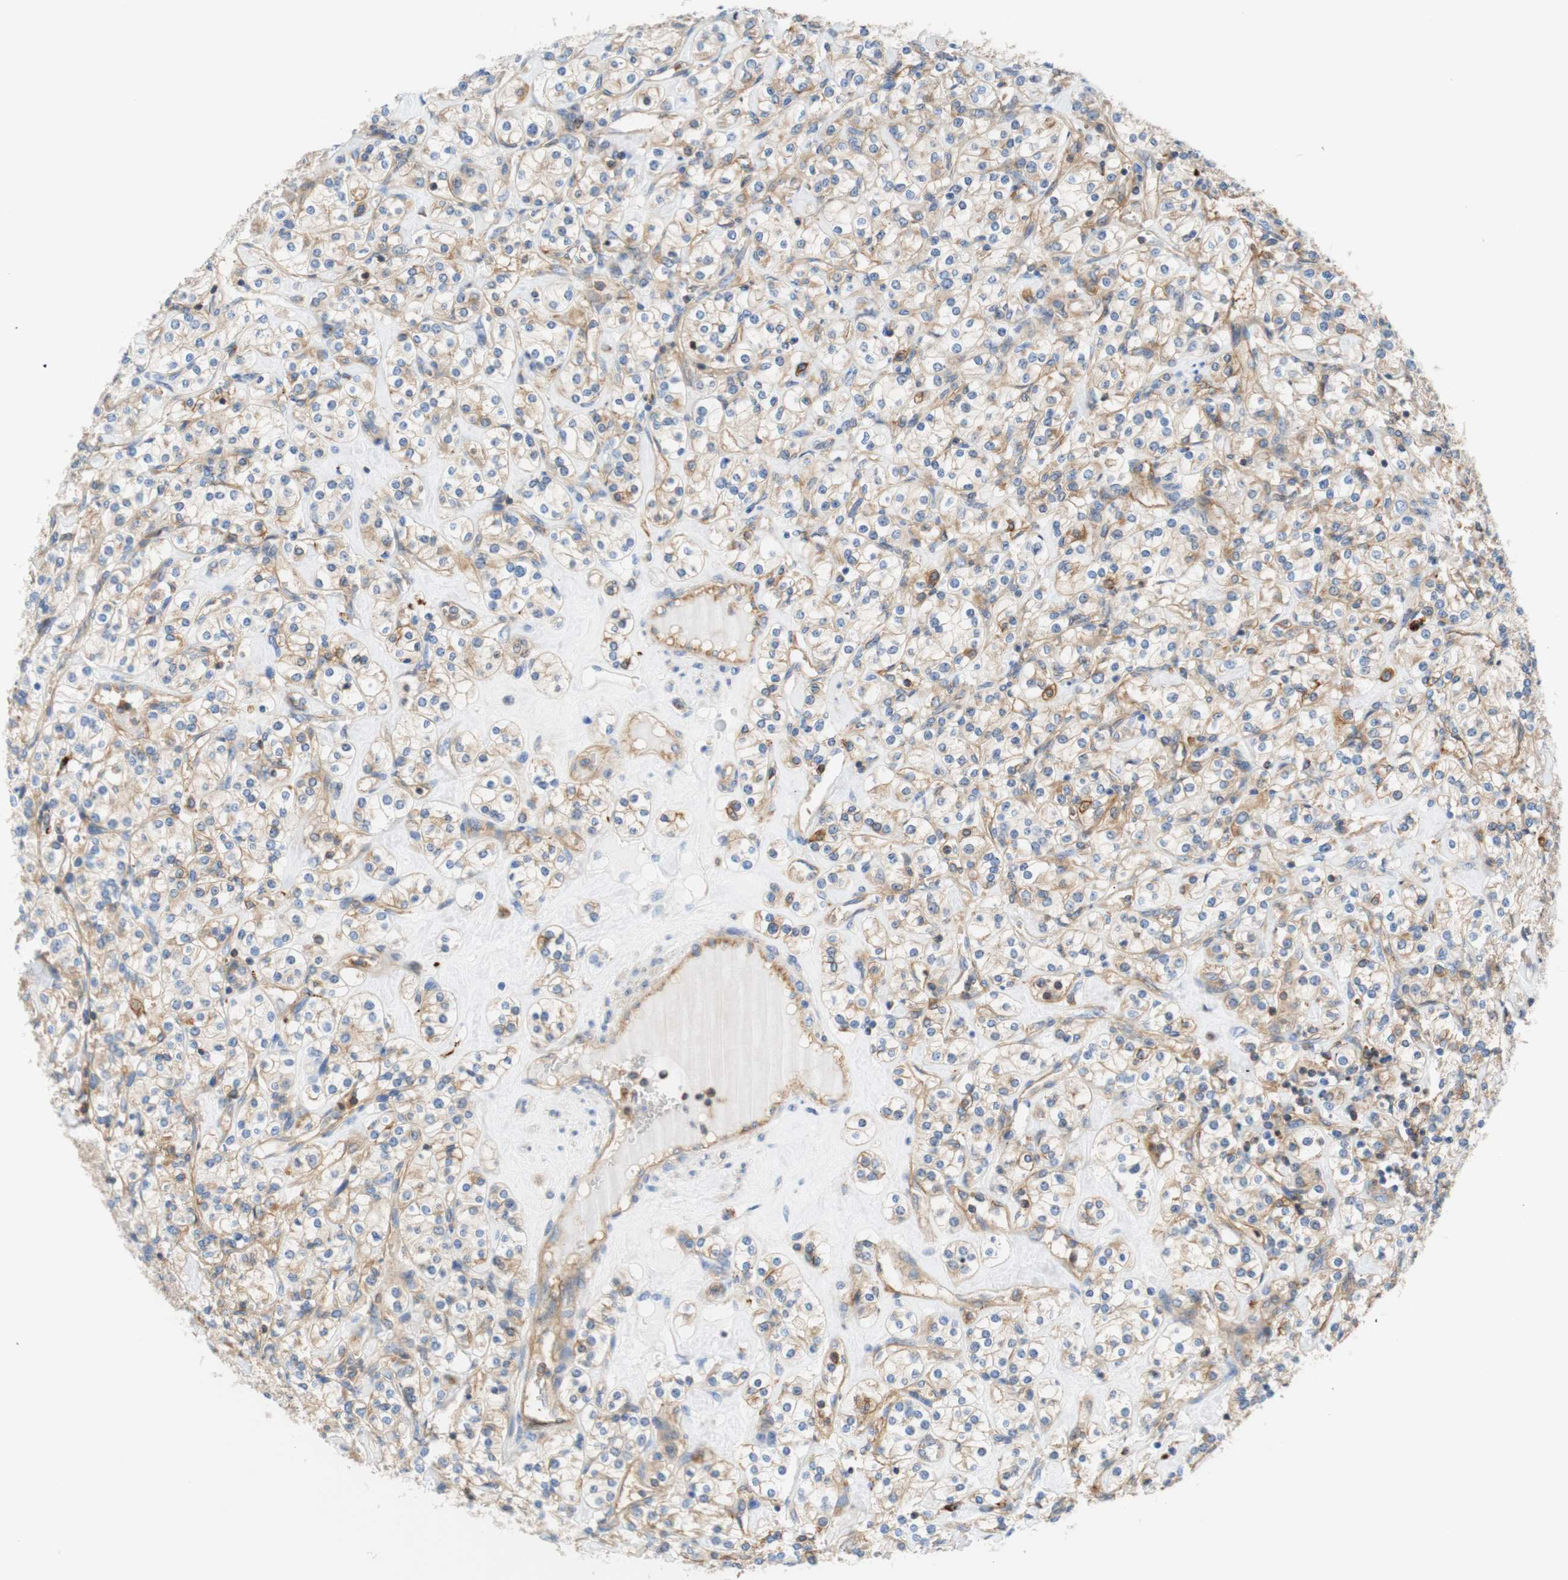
{"staining": {"intensity": "weak", "quantity": "25%-75%", "location": "cytoplasmic/membranous"}, "tissue": "renal cancer", "cell_type": "Tumor cells", "image_type": "cancer", "snomed": [{"axis": "morphology", "description": "Adenocarcinoma, NOS"}, {"axis": "topography", "description": "Kidney"}], "caption": "High-magnification brightfield microscopy of renal cancer stained with DAB (3,3'-diaminobenzidine) (brown) and counterstained with hematoxylin (blue). tumor cells exhibit weak cytoplasmic/membranous staining is present in approximately25%-75% of cells.", "gene": "STOM", "patient": {"sex": "male", "age": 77}}